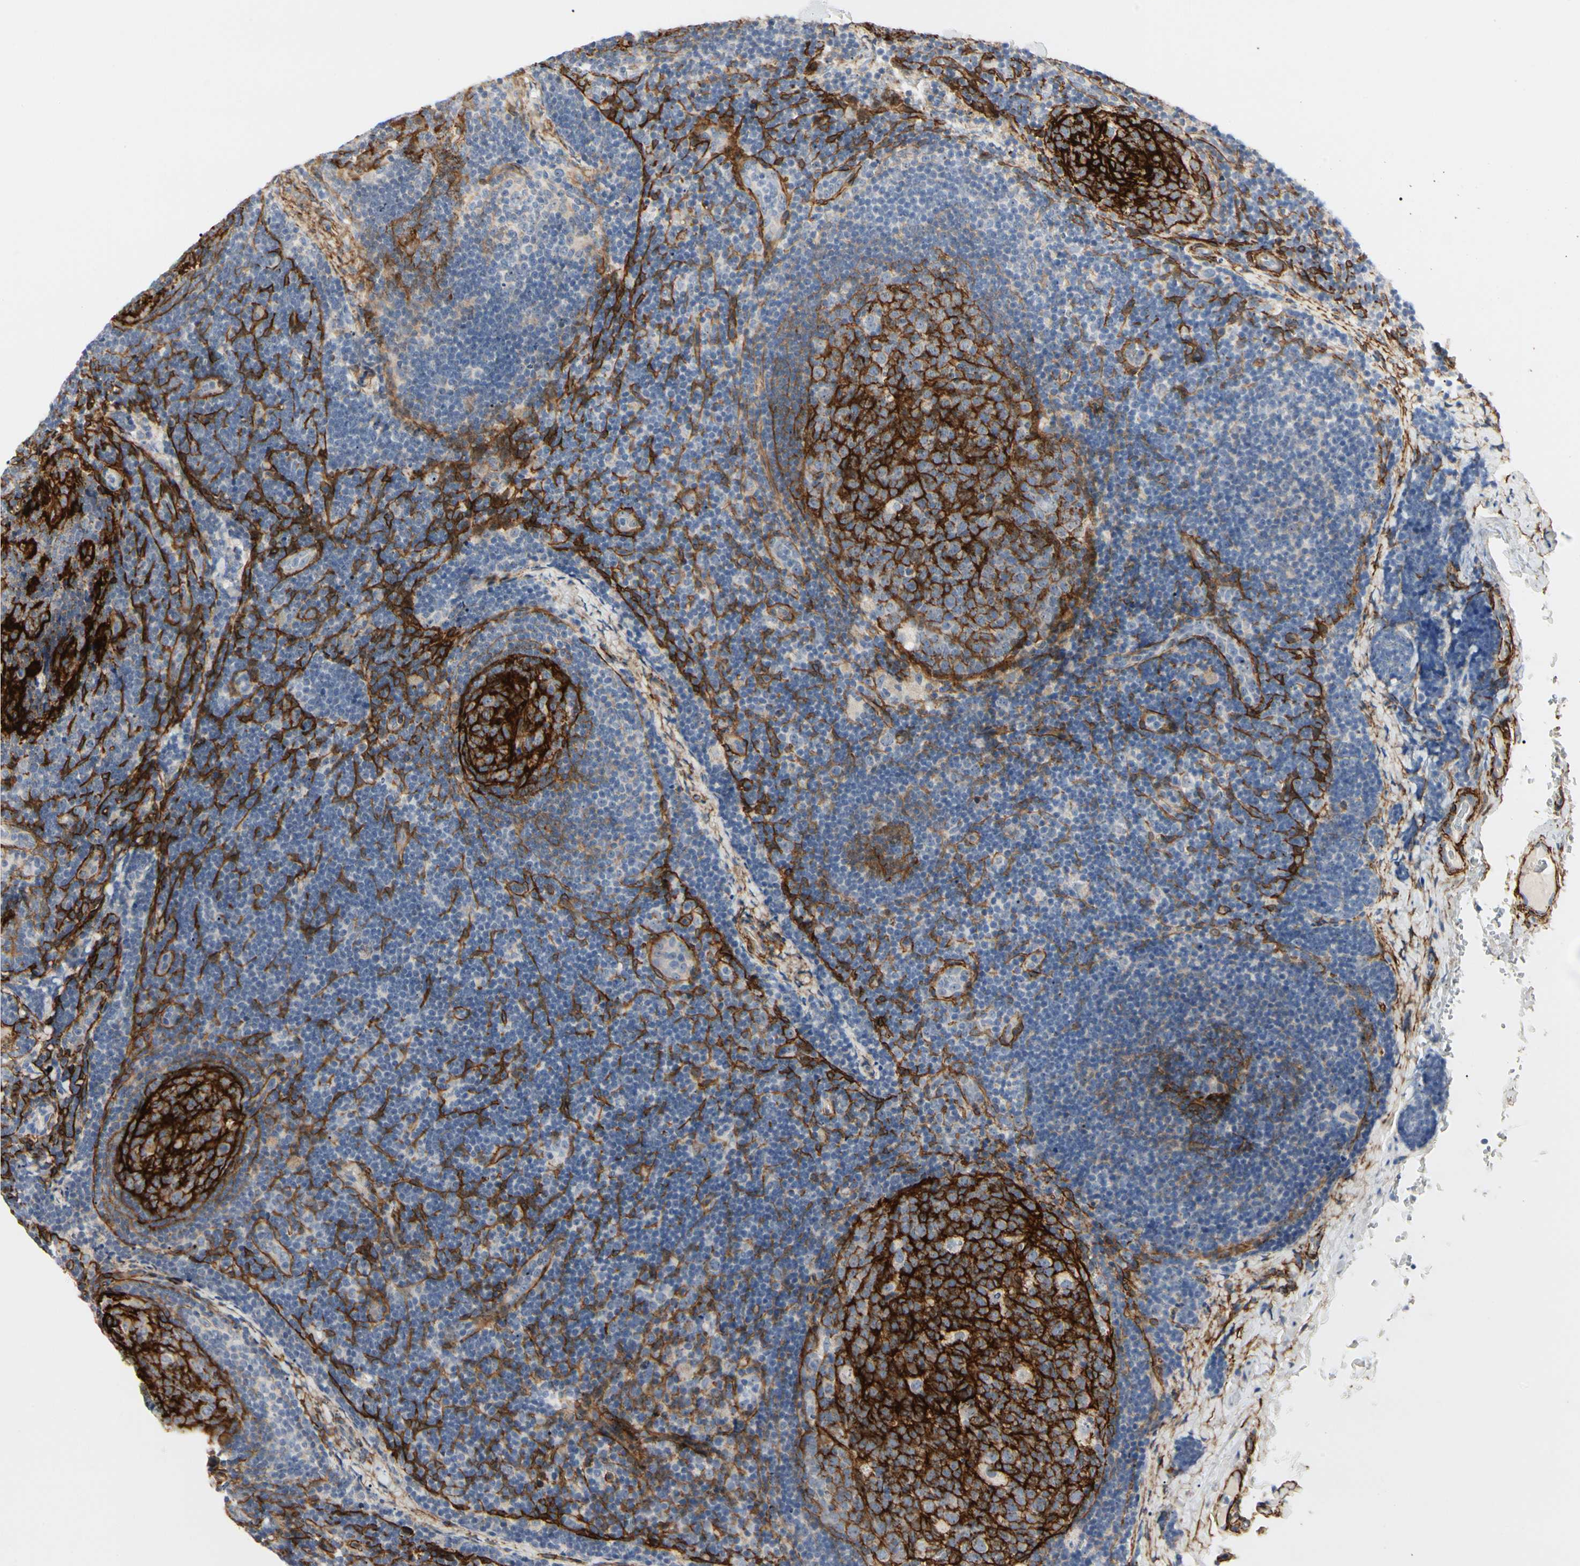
{"staining": {"intensity": "negative", "quantity": "none", "location": "none"}, "tissue": "lymph node", "cell_type": "Germinal center cells", "image_type": "normal", "snomed": [{"axis": "morphology", "description": "Normal tissue, NOS"}, {"axis": "topography", "description": "Lymph node"}], "caption": "This photomicrograph is of unremarkable lymph node stained with immunohistochemistry (IHC) to label a protein in brown with the nuclei are counter-stained blue. There is no expression in germinal center cells.", "gene": "GGT5", "patient": {"sex": "female", "age": 14}}